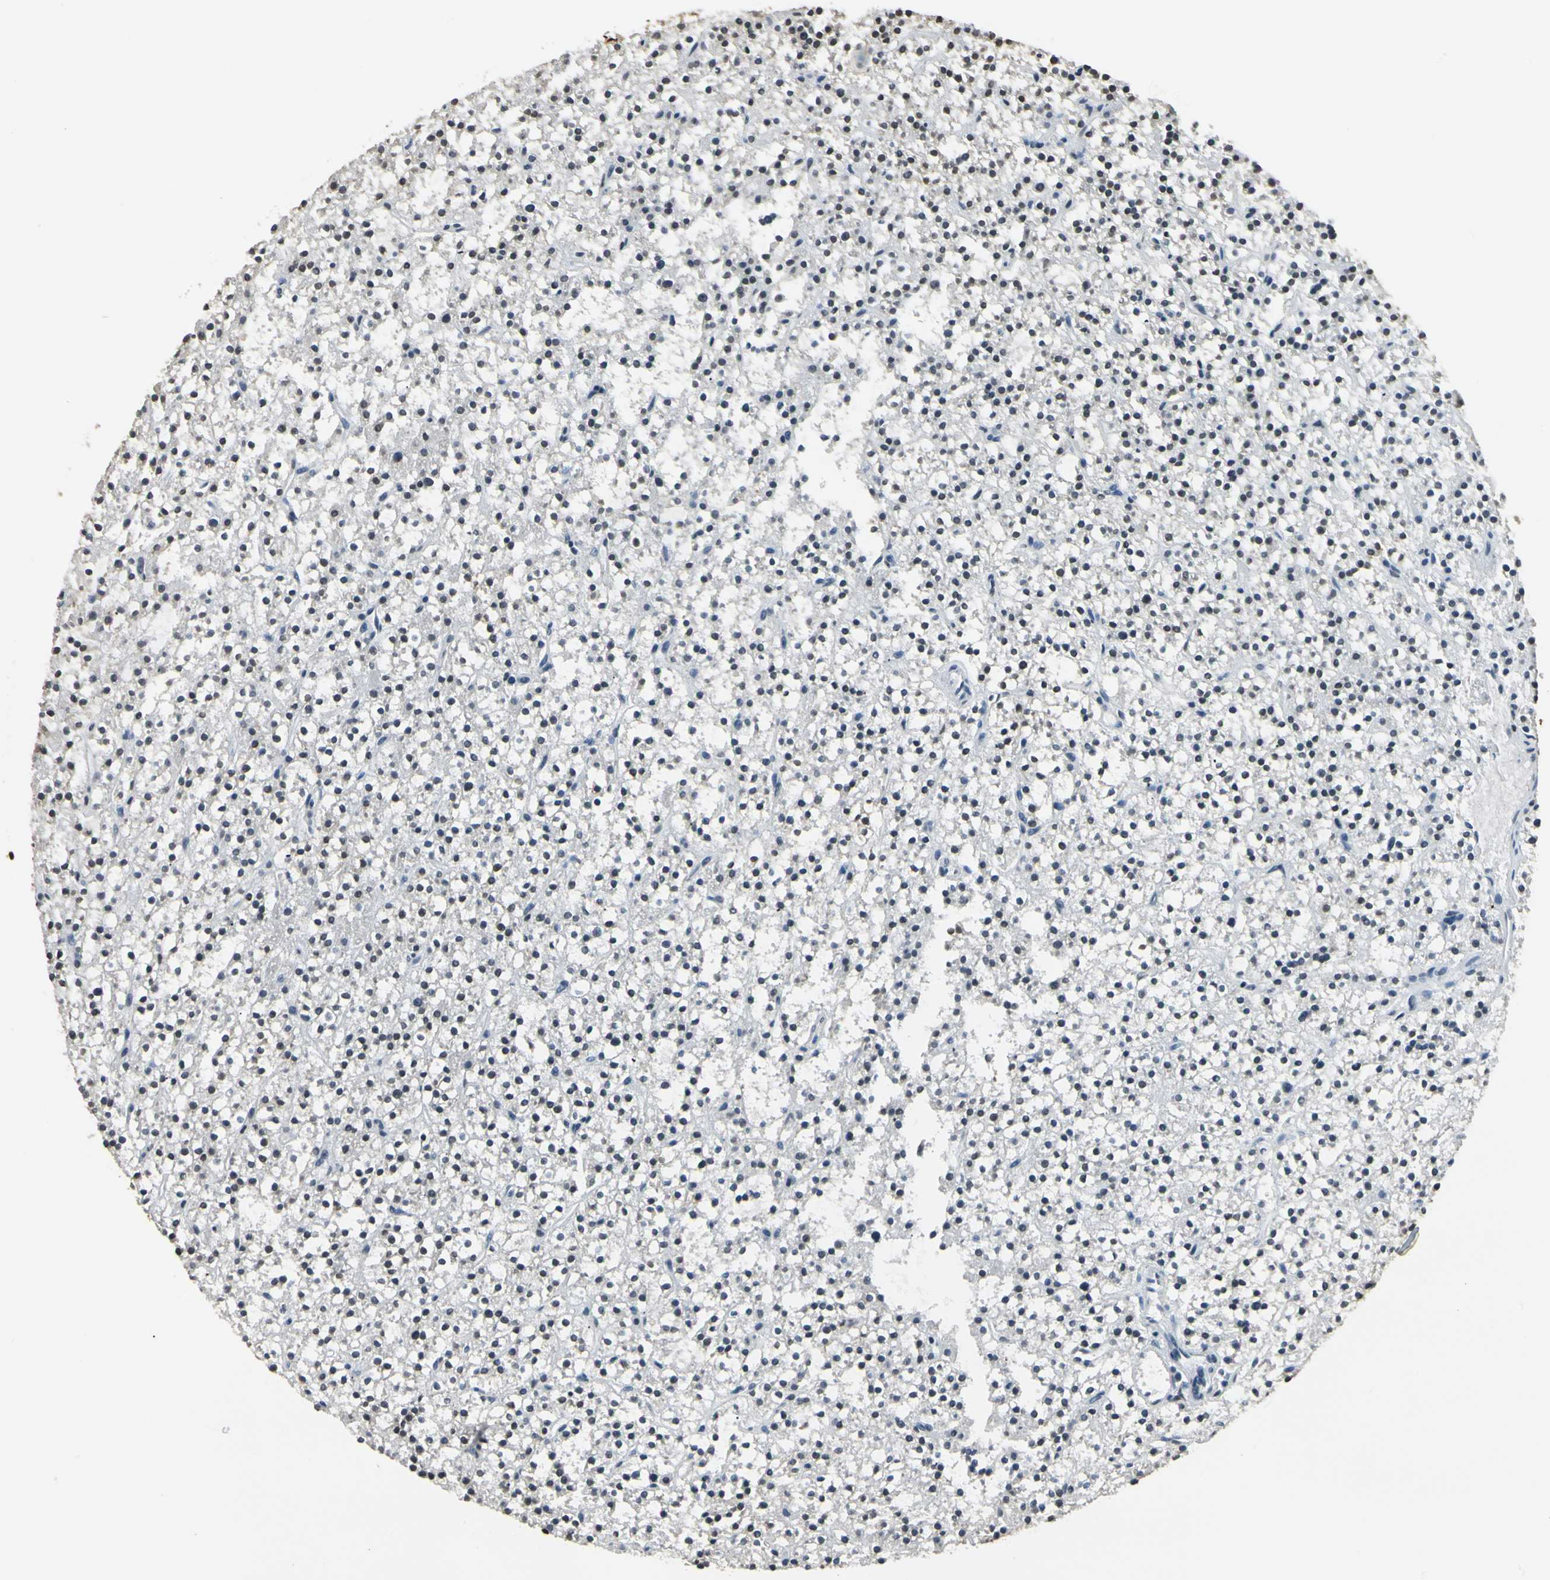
{"staining": {"intensity": "moderate", "quantity": ">75%", "location": "nuclear"}, "tissue": "parathyroid gland", "cell_type": "Glandular cells", "image_type": "normal", "snomed": [{"axis": "morphology", "description": "Normal tissue, NOS"}, {"axis": "topography", "description": "Parathyroid gland"}], "caption": "Parathyroid gland stained with immunohistochemistry (IHC) exhibits moderate nuclear expression in about >75% of glandular cells. (DAB = brown stain, brightfield microscopy at high magnification).", "gene": "FANCG", "patient": {"sex": "female", "age": 74}}